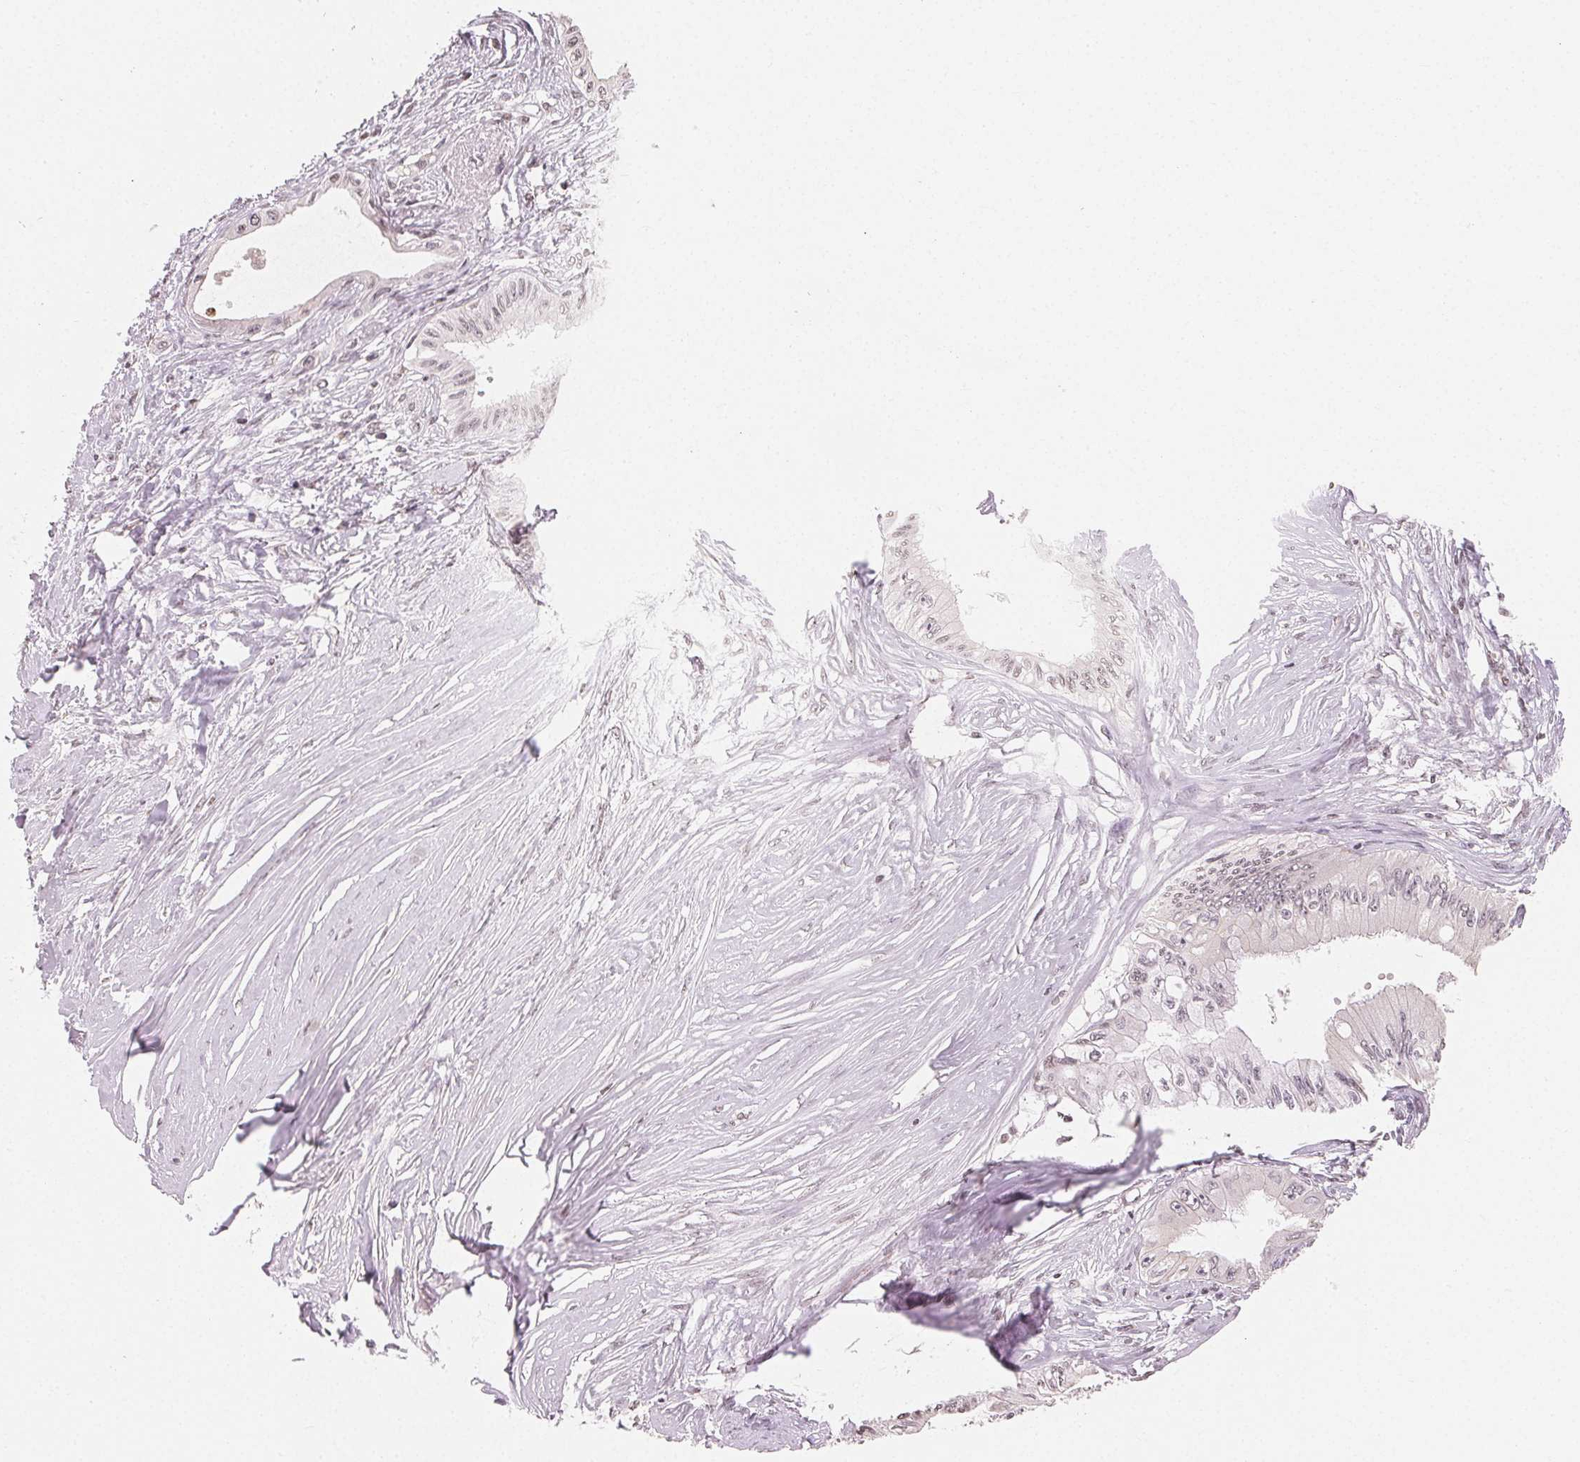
{"staining": {"intensity": "weak", "quantity": "<25%", "location": "nuclear"}, "tissue": "pancreatic cancer", "cell_type": "Tumor cells", "image_type": "cancer", "snomed": [{"axis": "morphology", "description": "Adenocarcinoma, NOS"}, {"axis": "topography", "description": "Pancreas"}], "caption": "Tumor cells show no significant protein positivity in adenocarcinoma (pancreatic). (Brightfield microscopy of DAB immunohistochemistry at high magnification).", "gene": "TBP", "patient": {"sex": "male", "age": 71}}